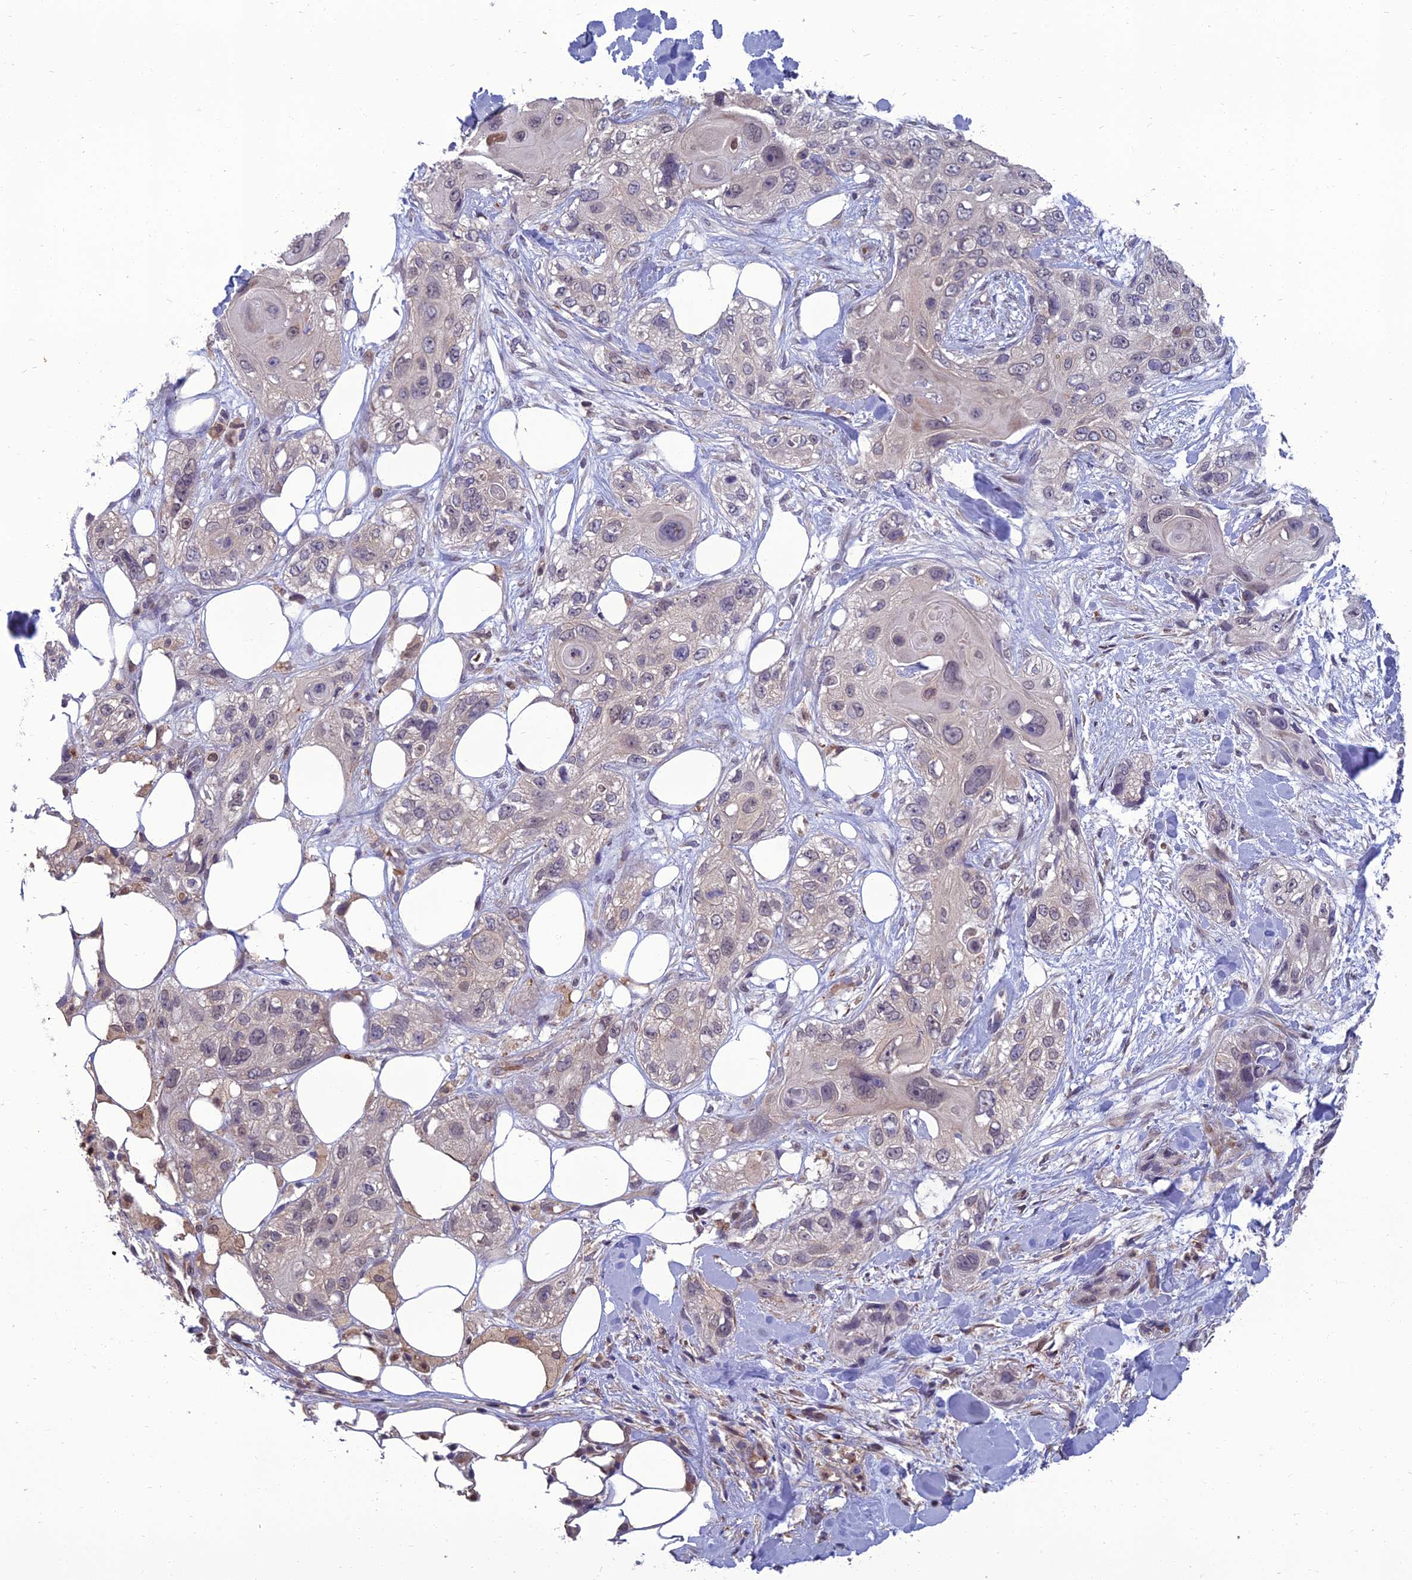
{"staining": {"intensity": "moderate", "quantity": "25%-75%", "location": "cytoplasmic/membranous,nuclear"}, "tissue": "skin cancer", "cell_type": "Tumor cells", "image_type": "cancer", "snomed": [{"axis": "morphology", "description": "Normal tissue, NOS"}, {"axis": "morphology", "description": "Squamous cell carcinoma, NOS"}, {"axis": "topography", "description": "Skin"}], "caption": "IHC of skin squamous cell carcinoma exhibits medium levels of moderate cytoplasmic/membranous and nuclear positivity in about 25%-75% of tumor cells. The staining was performed using DAB (3,3'-diaminobenzidine), with brown indicating positive protein expression. Nuclei are stained blue with hematoxylin.", "gene": "NR4A3", "patient": {"sex": "male", "age": 72}}